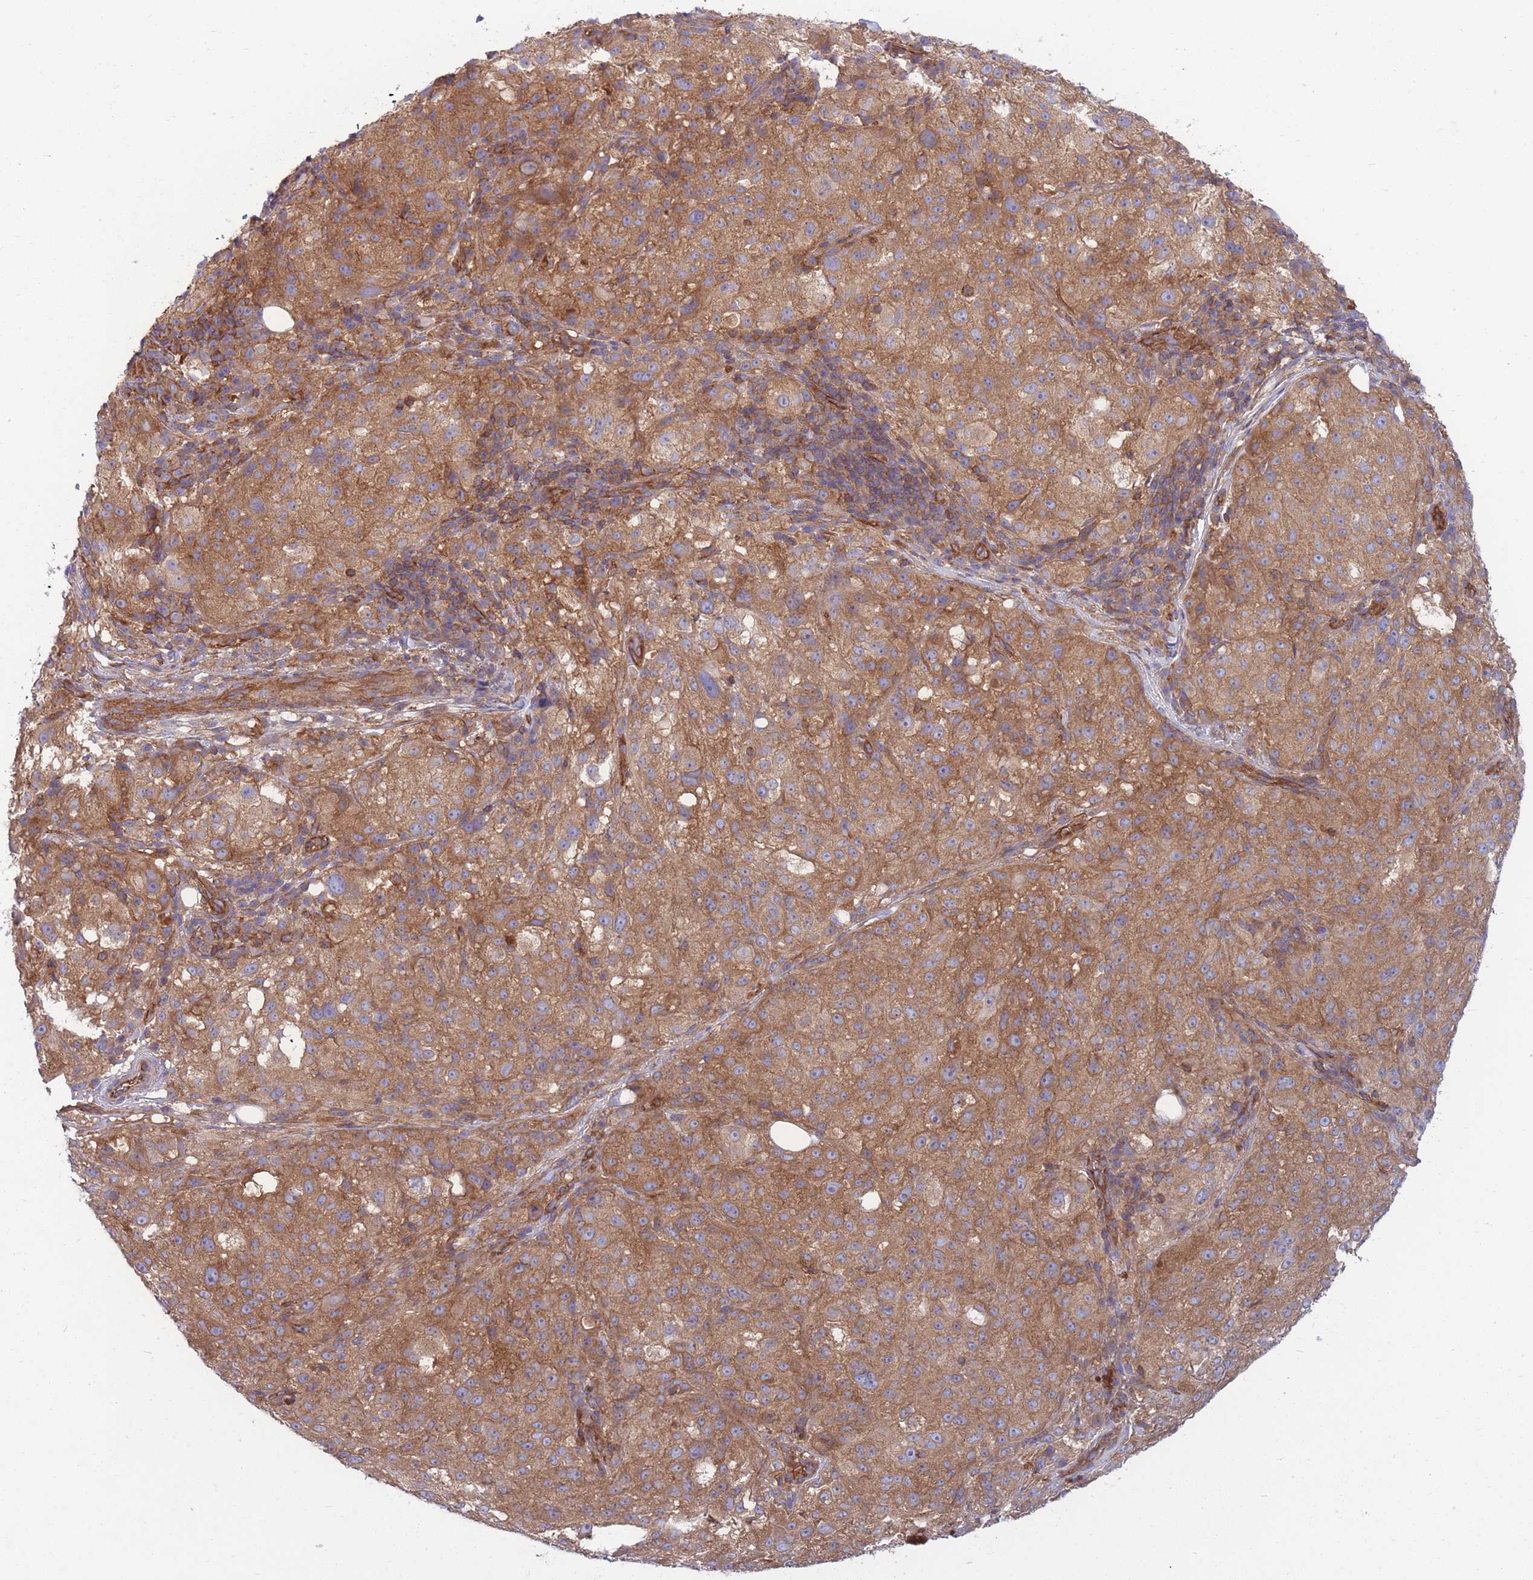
{"staining": {"intensity": "moderate", "quantity": ">75%", "location": "cytoplasmic/membranous"}, "tissue": "melanoma", "cell_type": "Tumor cells", "image_type": "cancer", "snomed": [{"axis": "morphology", "description": "Necrosis, NOS"}, {"axis": "morphology", "description": "Malignant melanoma, NOS"}, {"axis": "topography", "description": "Skin"}], "caption": "Moderate cytoplasmic/membranous protein staining is seen in approximately >75% of tumor cells in malignant melanoma.", "gene": "GGA1", "patient": {"sex": "female", "age": 87}}